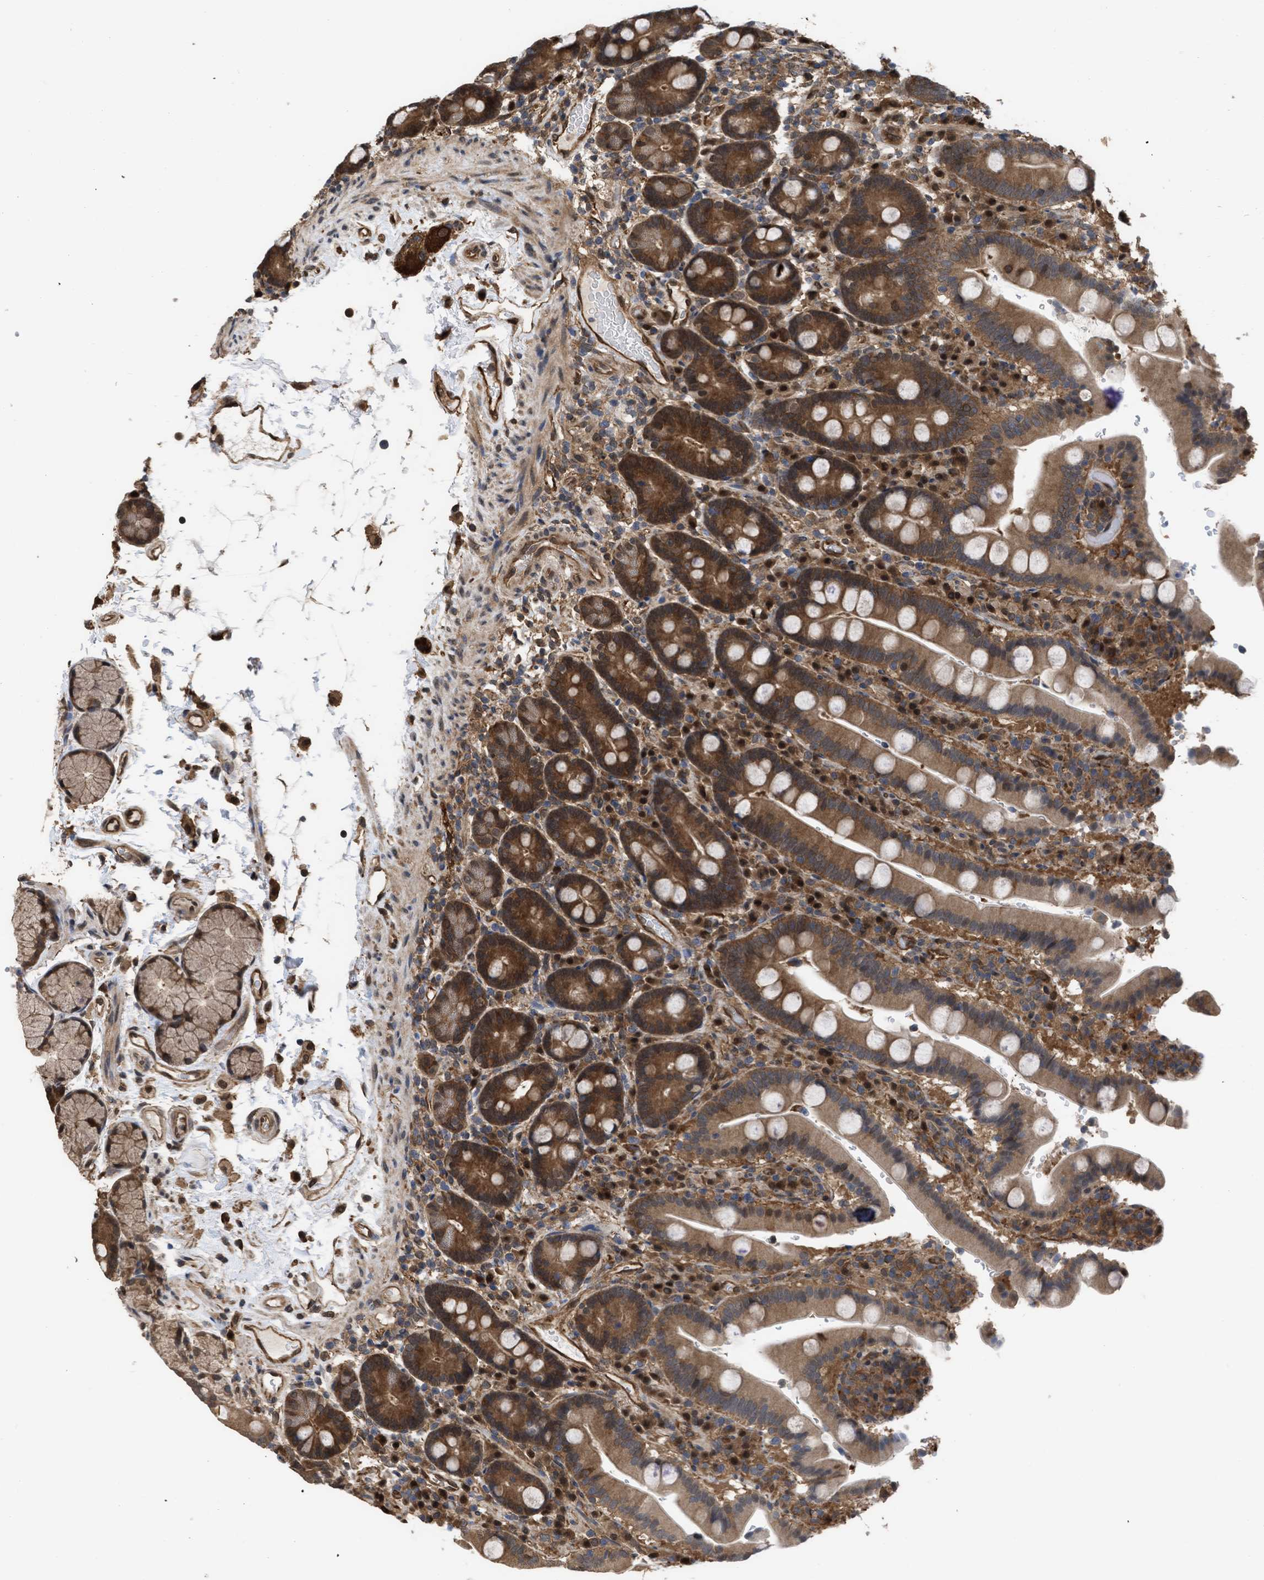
{"staining": {"intensity": "moderate", "quantity": ">75%", "location": "cytoplasmic/membranous"}, "tissue": "duodenum", "cell_type": "Glandular cells", "image_type": "normal", "snomed": [{"axis": "morphology", "description": "Normal tissue, NOS"}, {"axis": "topography", "description": "Small intestine, NOS"}], "caption": "Normal duodenum displays moderate cytoplasmic/membranous staining in about >75% of glandular cells Nuclei are stained in blue..", "gene": "YWHAG", "patient": {"sex": "female", "age": 71}}